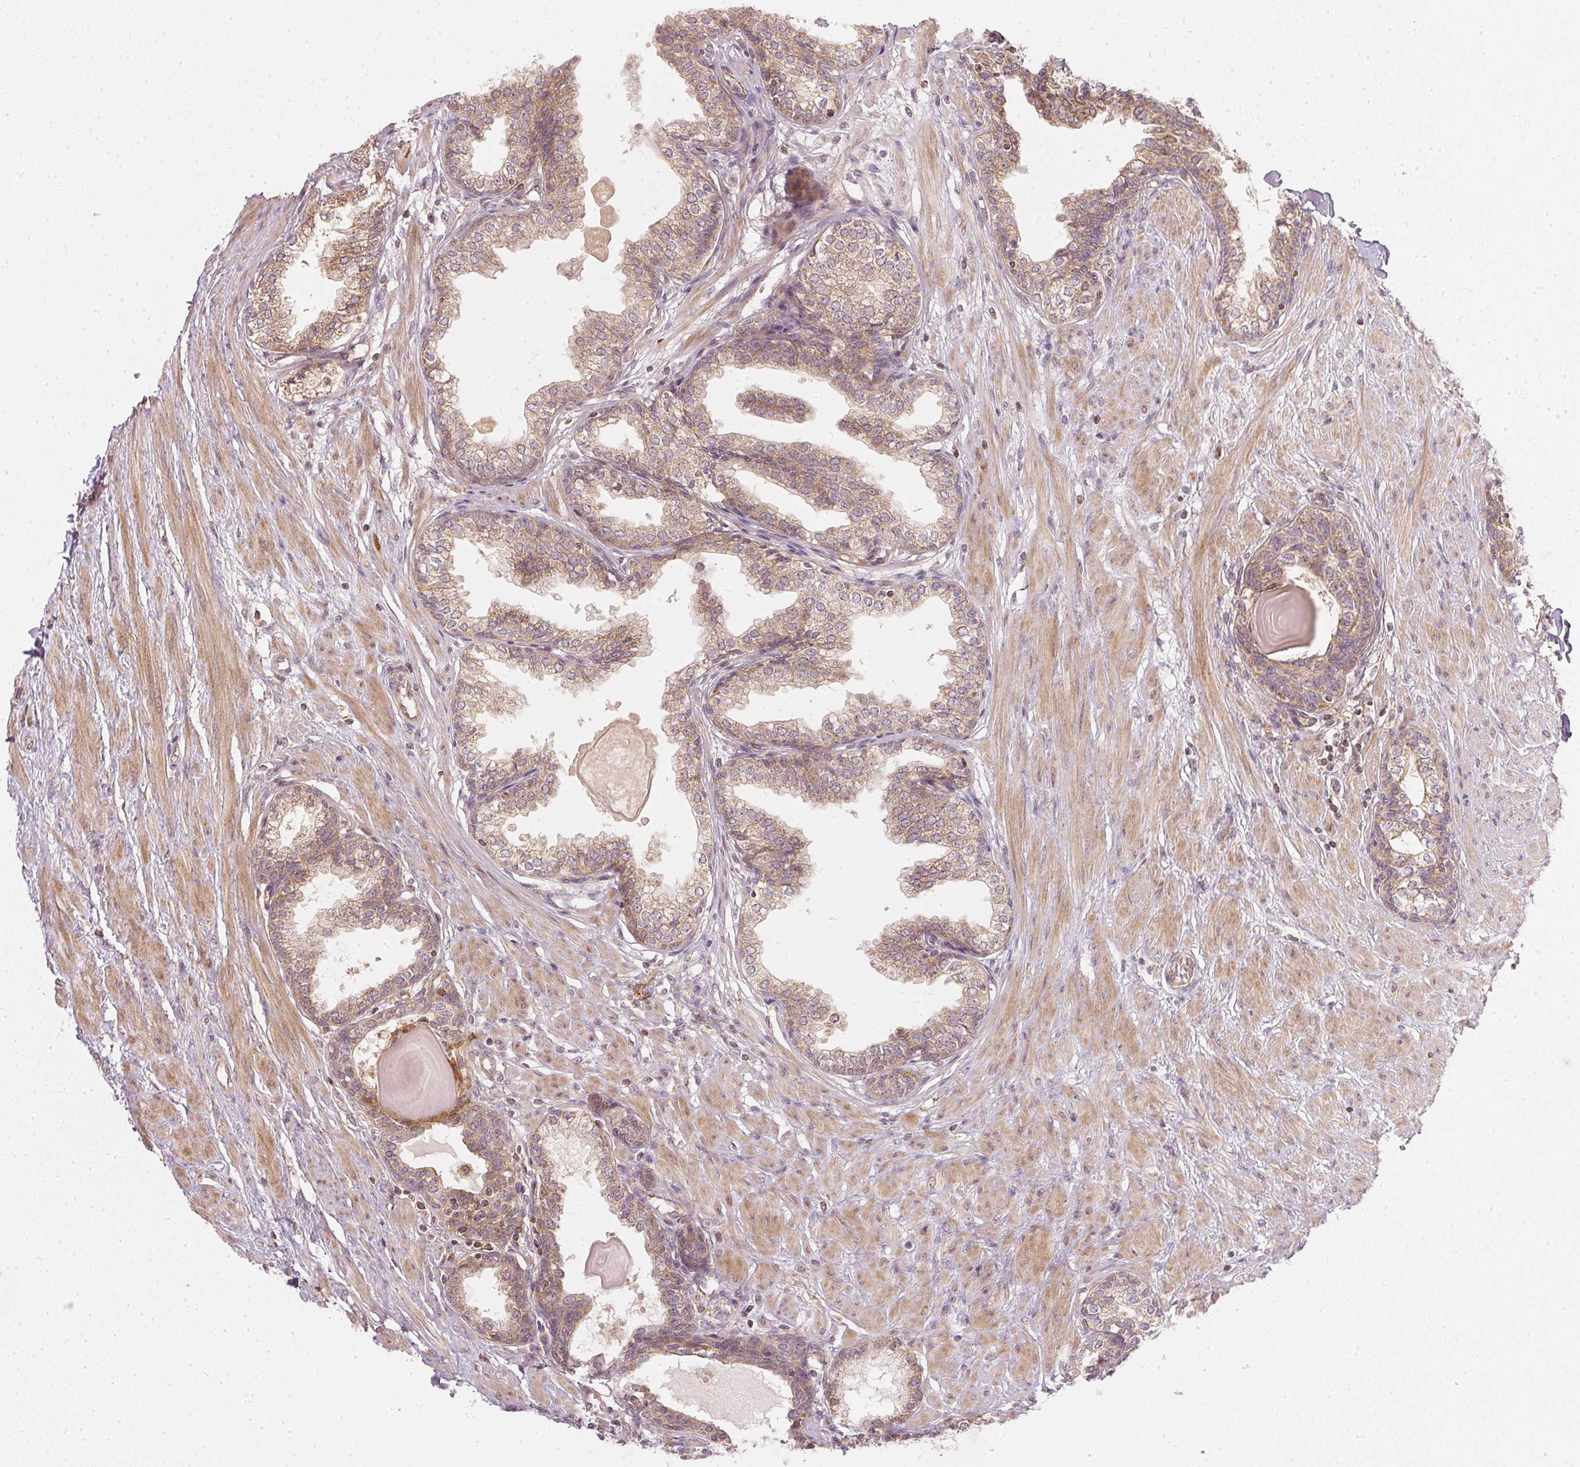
{"staining": {"intensity": "weak", "quantity": "25%-75%", "location": "cytoplasmic/membranous"}, "tissue": "prostate", "cell_type": "Glandular cells", "image_type": "normal", "snomed": [{"axis": "morphology", "description": "Normal tissue, NOS"}, {"axis": "topography", "description": "Prostate"}], "caption": "Protein expression analysis of unremarkable prostate shows weak cytoplasmic/membranous expression in approximately 25%-75% of glandular cells.", "gene": "NADK2", "patient": {"sex": "male", "age": 55}}